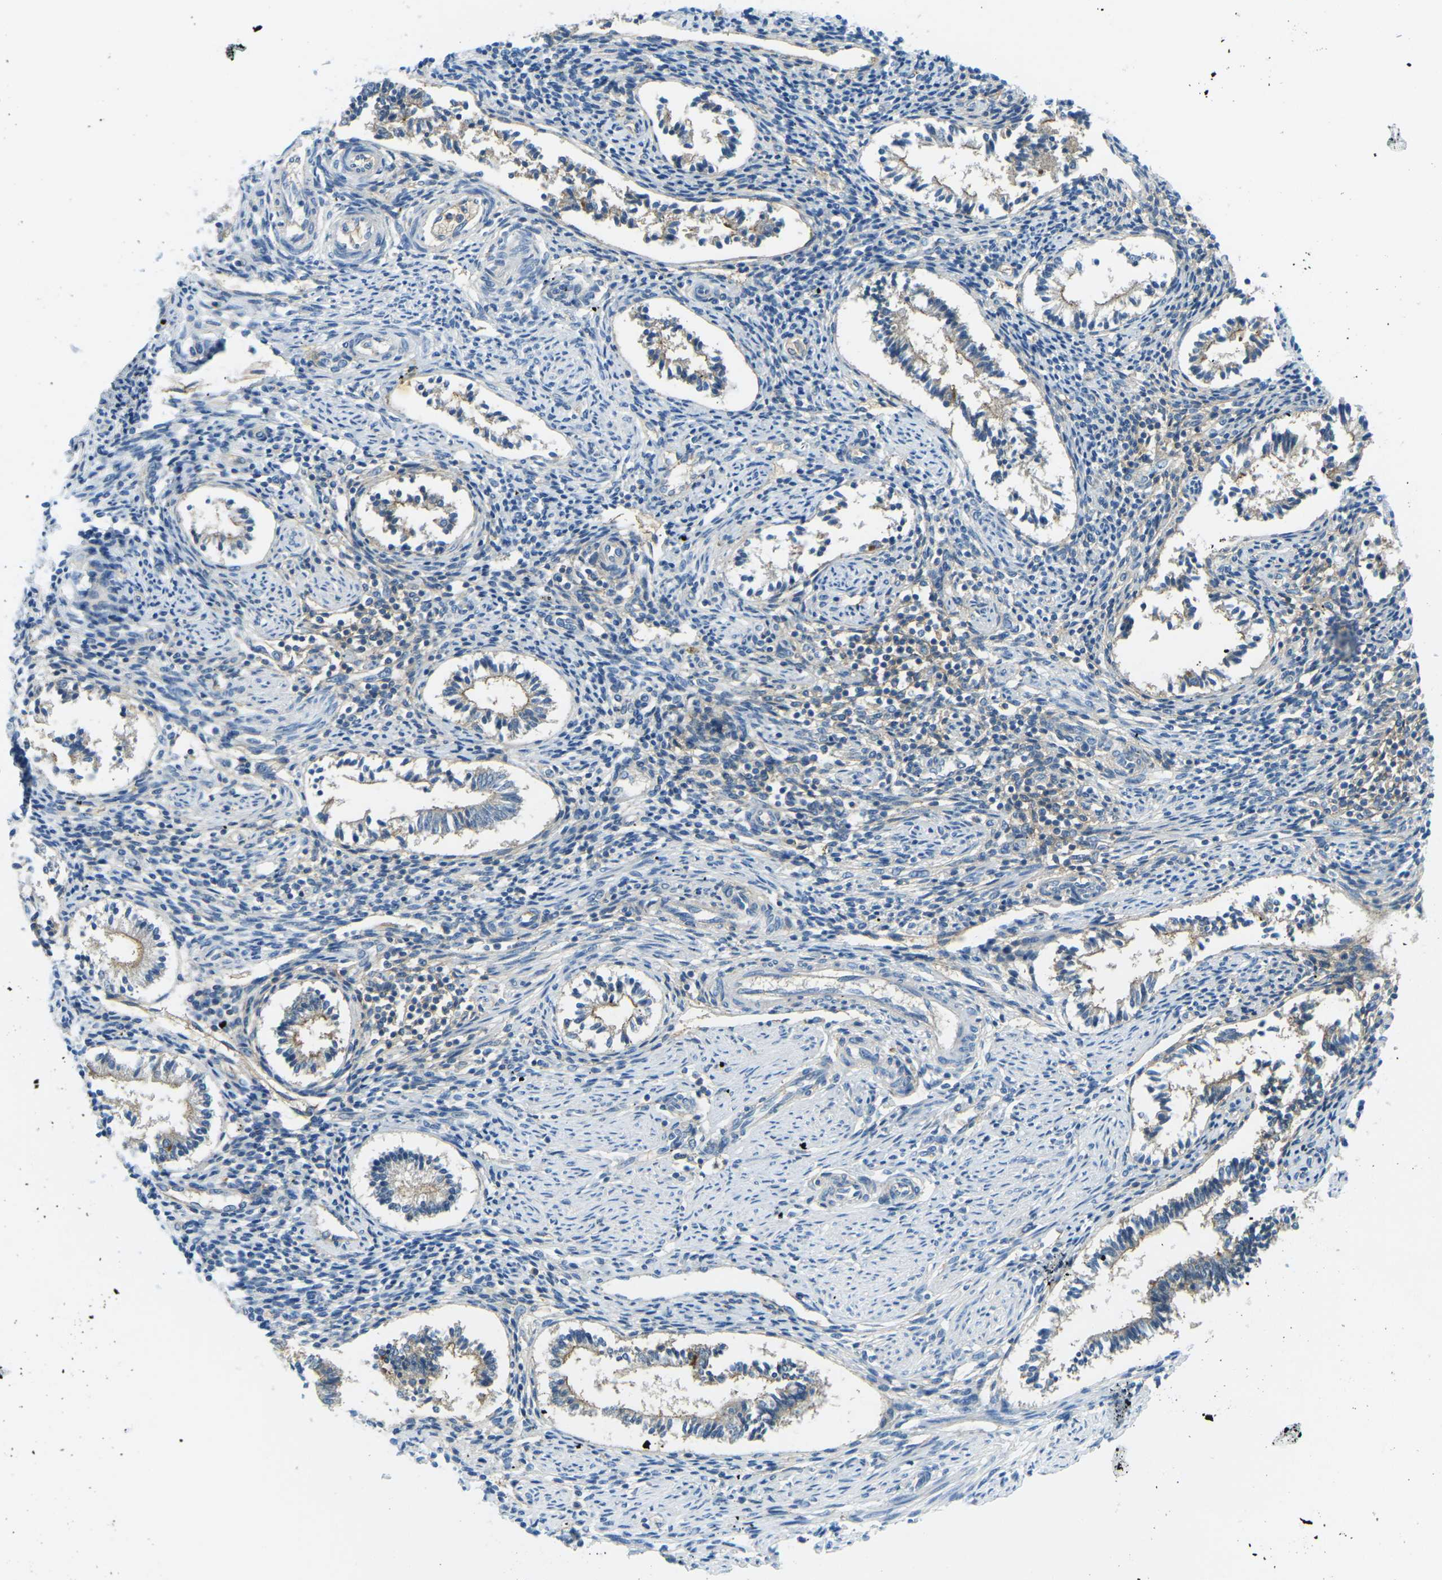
{"staining": {"intensity": "negative", "quantity": "none", "location": "none"}, "tissue": "endometrium", "cell_type": "Cells in endometrial stroma", "image_type": "normal", "snomed": [{"axis": "morphology", "description": "Normal tissue, NOS"}, {"axis": "topography", "description": "Endometrium"}], "caption": "IHC of normal human endometrium displays no positivity in cells in endometrial stroma.", "gene": "CD47", "patient": {"sex": "female", "age": 42}}